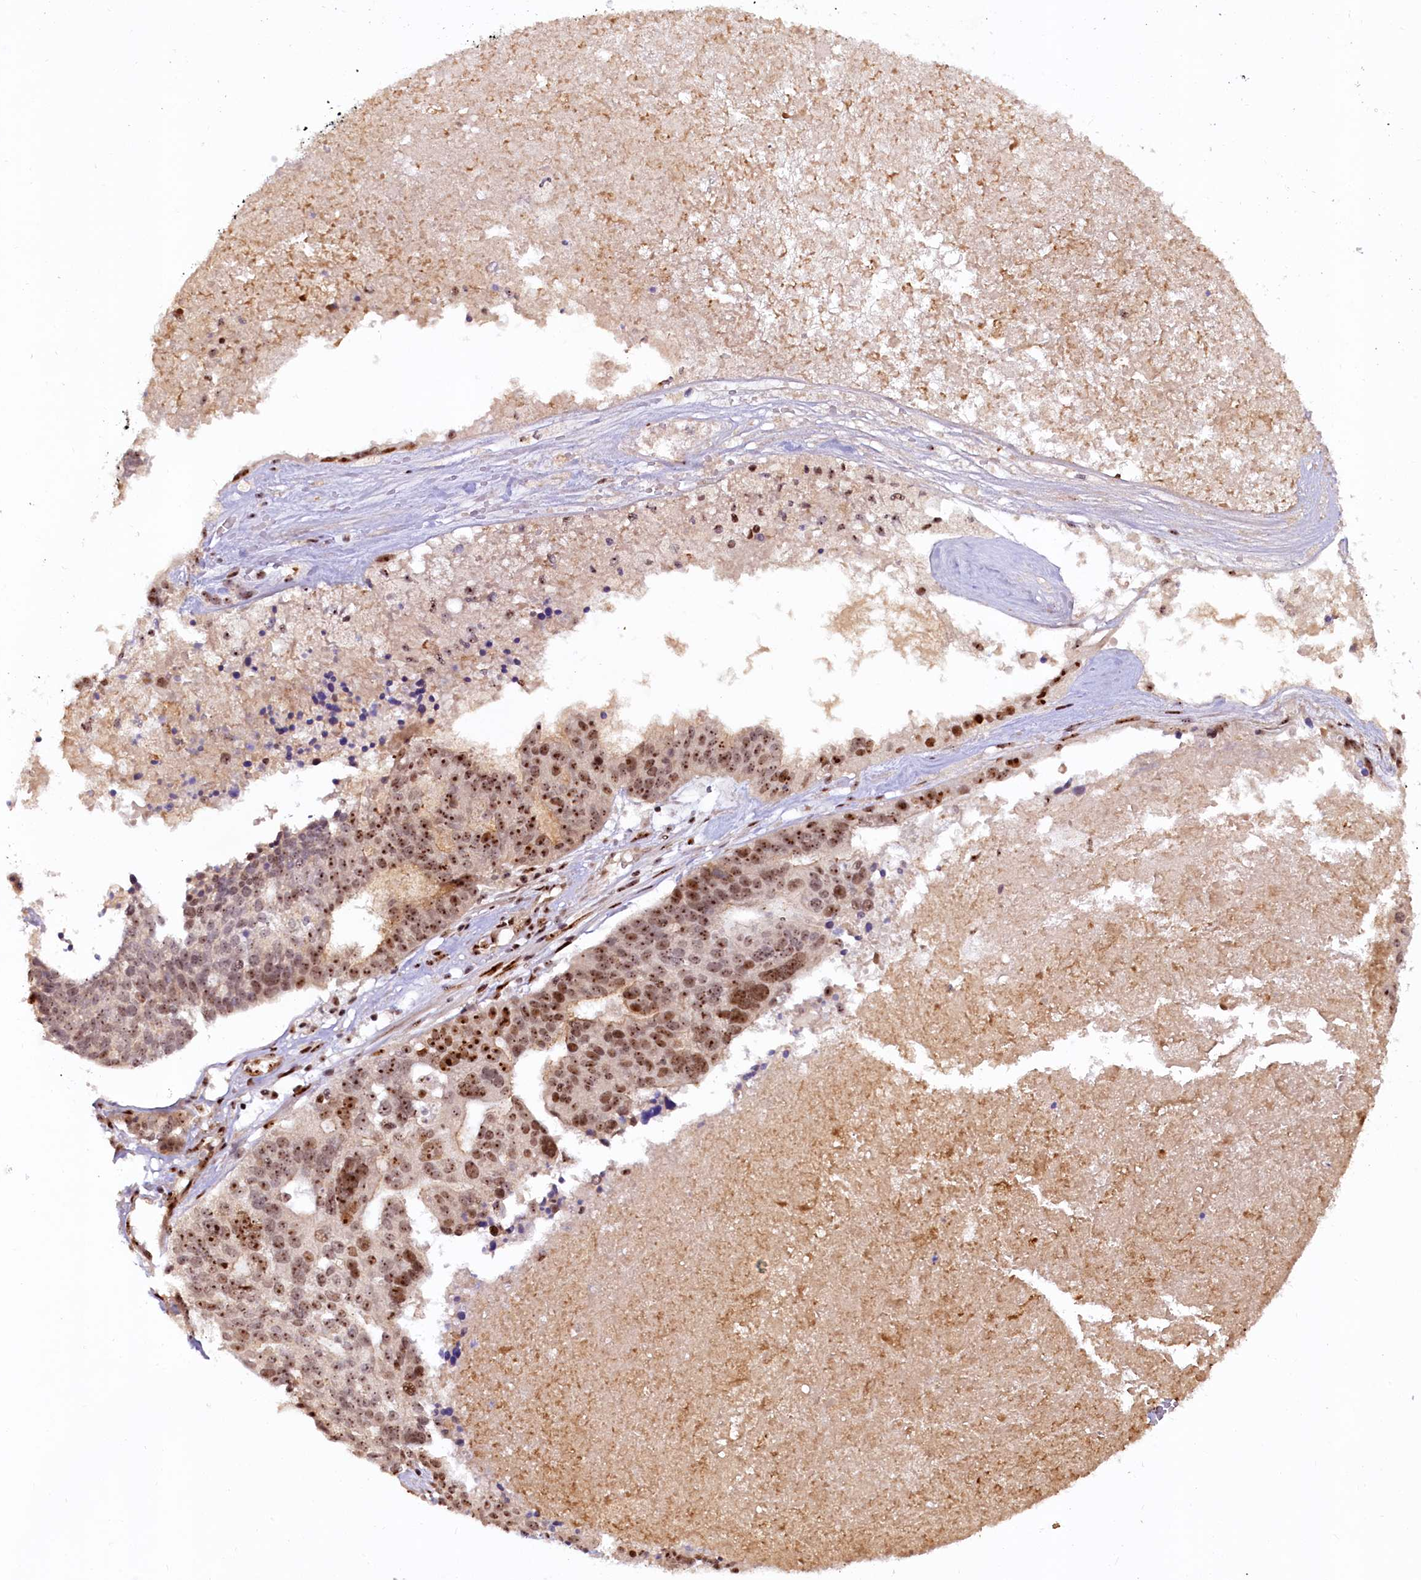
{"staining": {"intensity": "moderate", "quantity": ">75%", "location": "nuclear"}, "tissue": "ovarian cancer", "cell_type": "Tumor cells", "image_type": "cancer", "snomed": [{"axis": "morphology", "description": "Cystadenocarcinoma, serous, NOS"}, {"axis": "topography", "description": "Ovary"}], "caption": "Brown immunohistochemical staining in ovarian cancer (serous cystadenocarcinoma) shows moderate nuclear positivity in about >75% of tumor cells.", "gene": "TCOF1", "patient": {"sex": "female", "age": 59}}